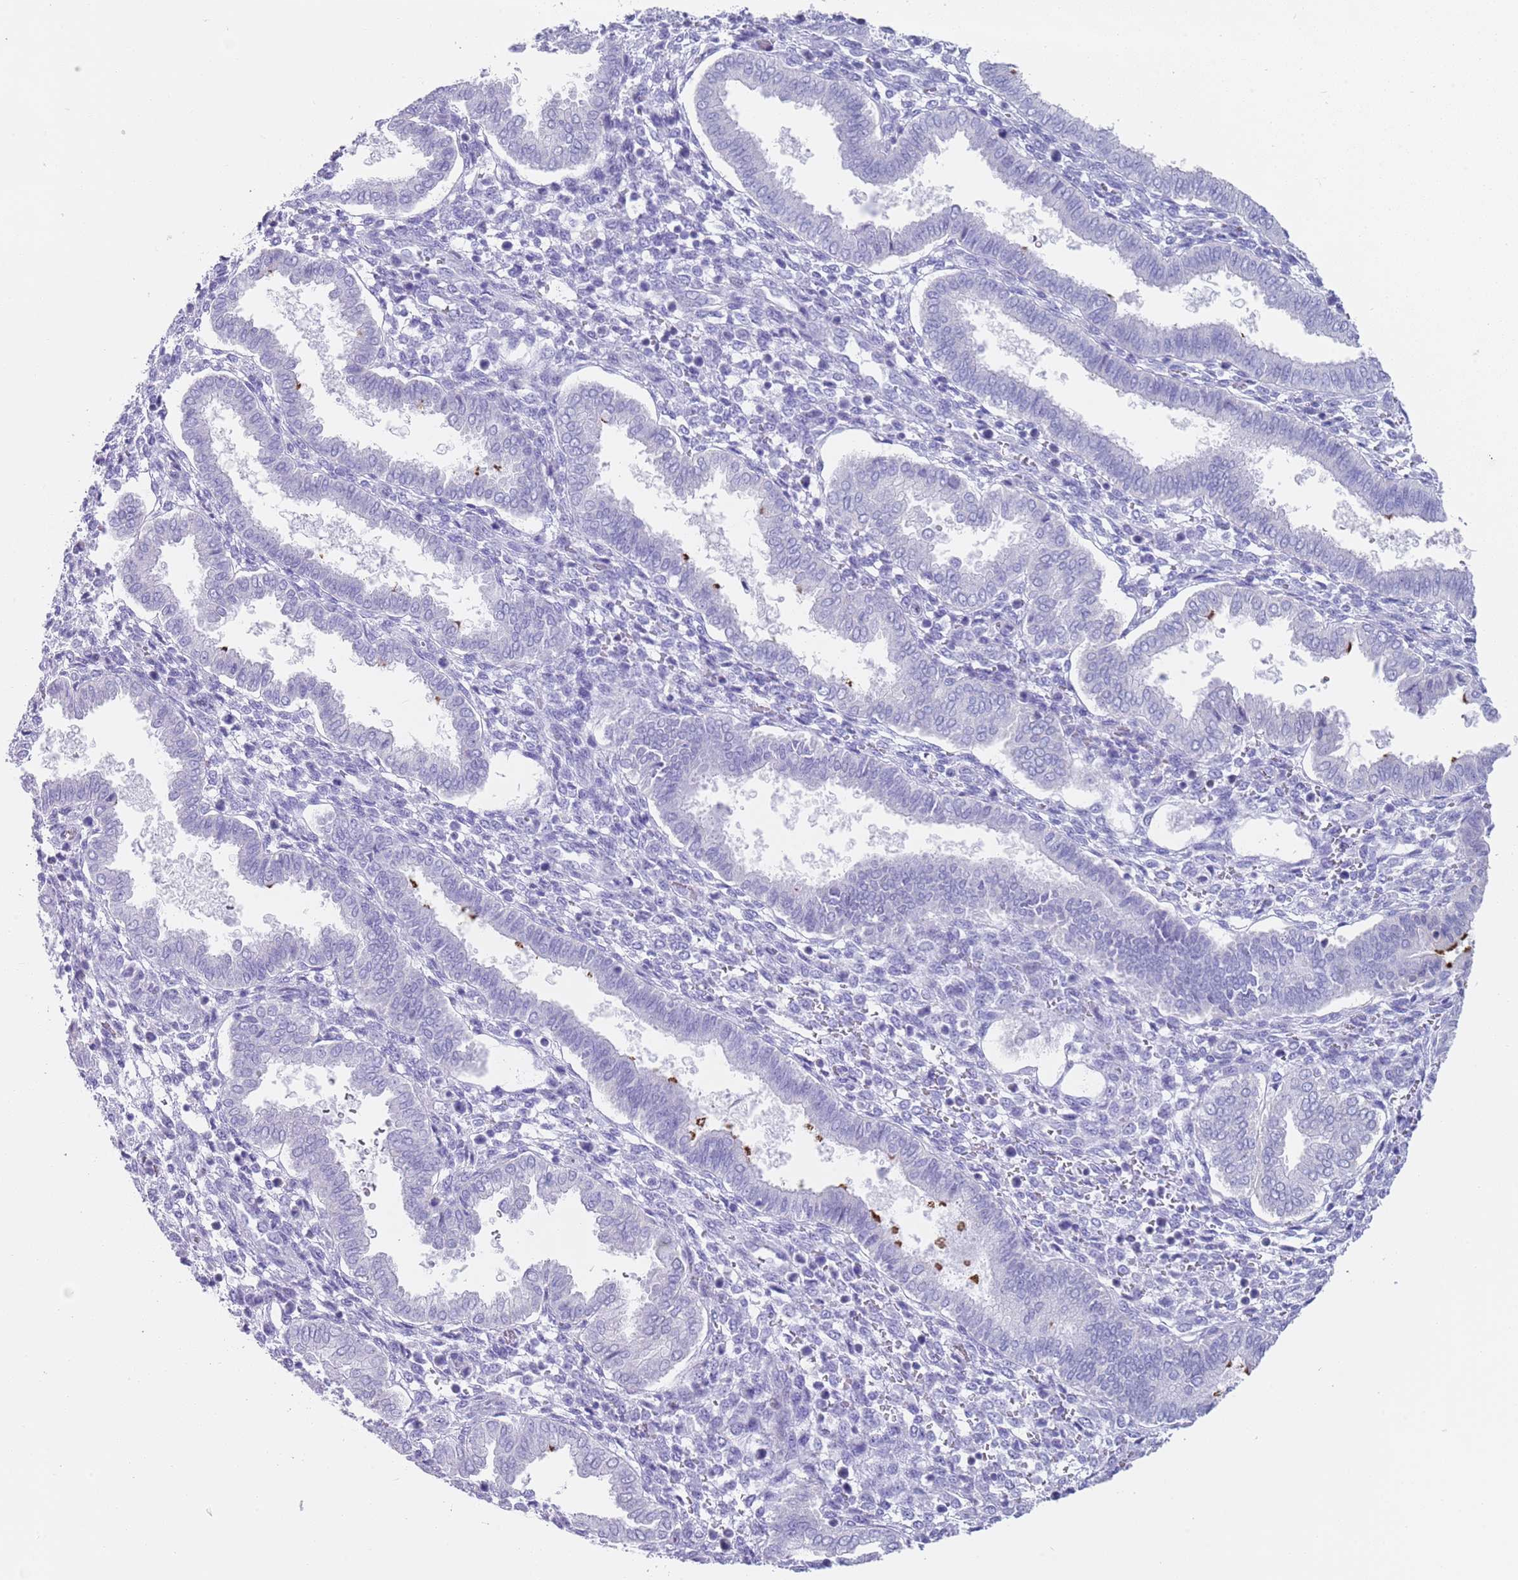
{"staining": {"intensity": "negative", "quantity": "none", "location": "none"}, "tissue": "endometrium", "cell_type": "Cells in endometrial stroma", "image_type": "normal", "snomed": [{"axis": "morphology", "description": "Normal tissue, NOS"}, {"axis": "topography", "description": "Endometrium"}], "caption": "The histopathology image reveals no significant positivity in cells in endometrial stroma of endometrium.", "gene": "CPXM2", "patient": {"sex": "female", "age": 24}}